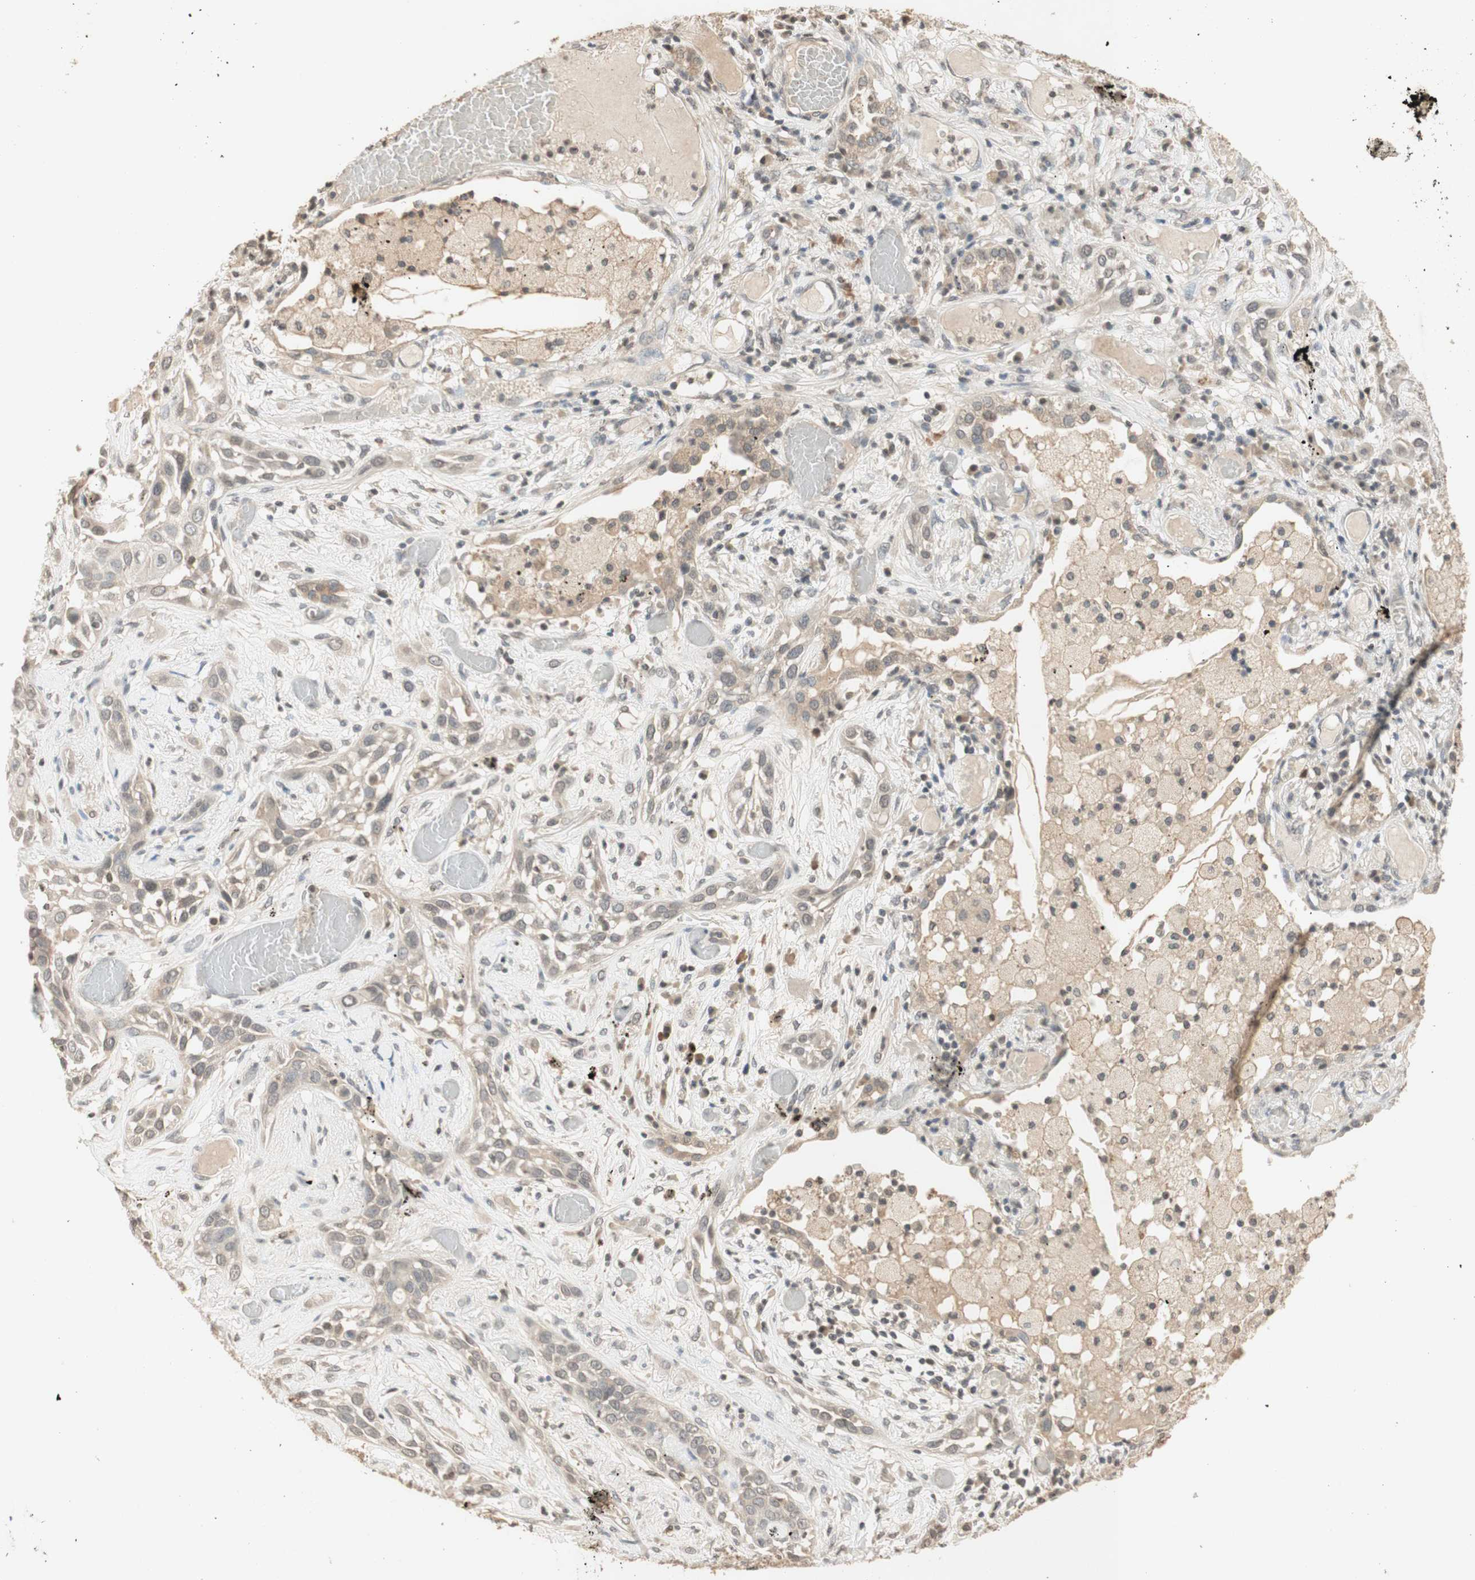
{"staining": {"intensity": "weak", "quantity": "25%-75%", "location": "cytoplasmic/membranous"}, "tissue": "lung cancer", "cell_type": "Tumor cells", "image_type": "cancer", "snomed": [{"axis": "morphology", "description": "Squamous cell carcinoma, NOS"}, {"axis": "topography", "description": "Lung"}], "caption": "Immunohistochemical staining of human lung squamous cell carcinoma demonstrates low levels of weak cytoplasmic/membranous staining in approximately 25%-75% of tumor cells.", "gene": "GLI1", "patient": {"sex": "male", "age": 71}}